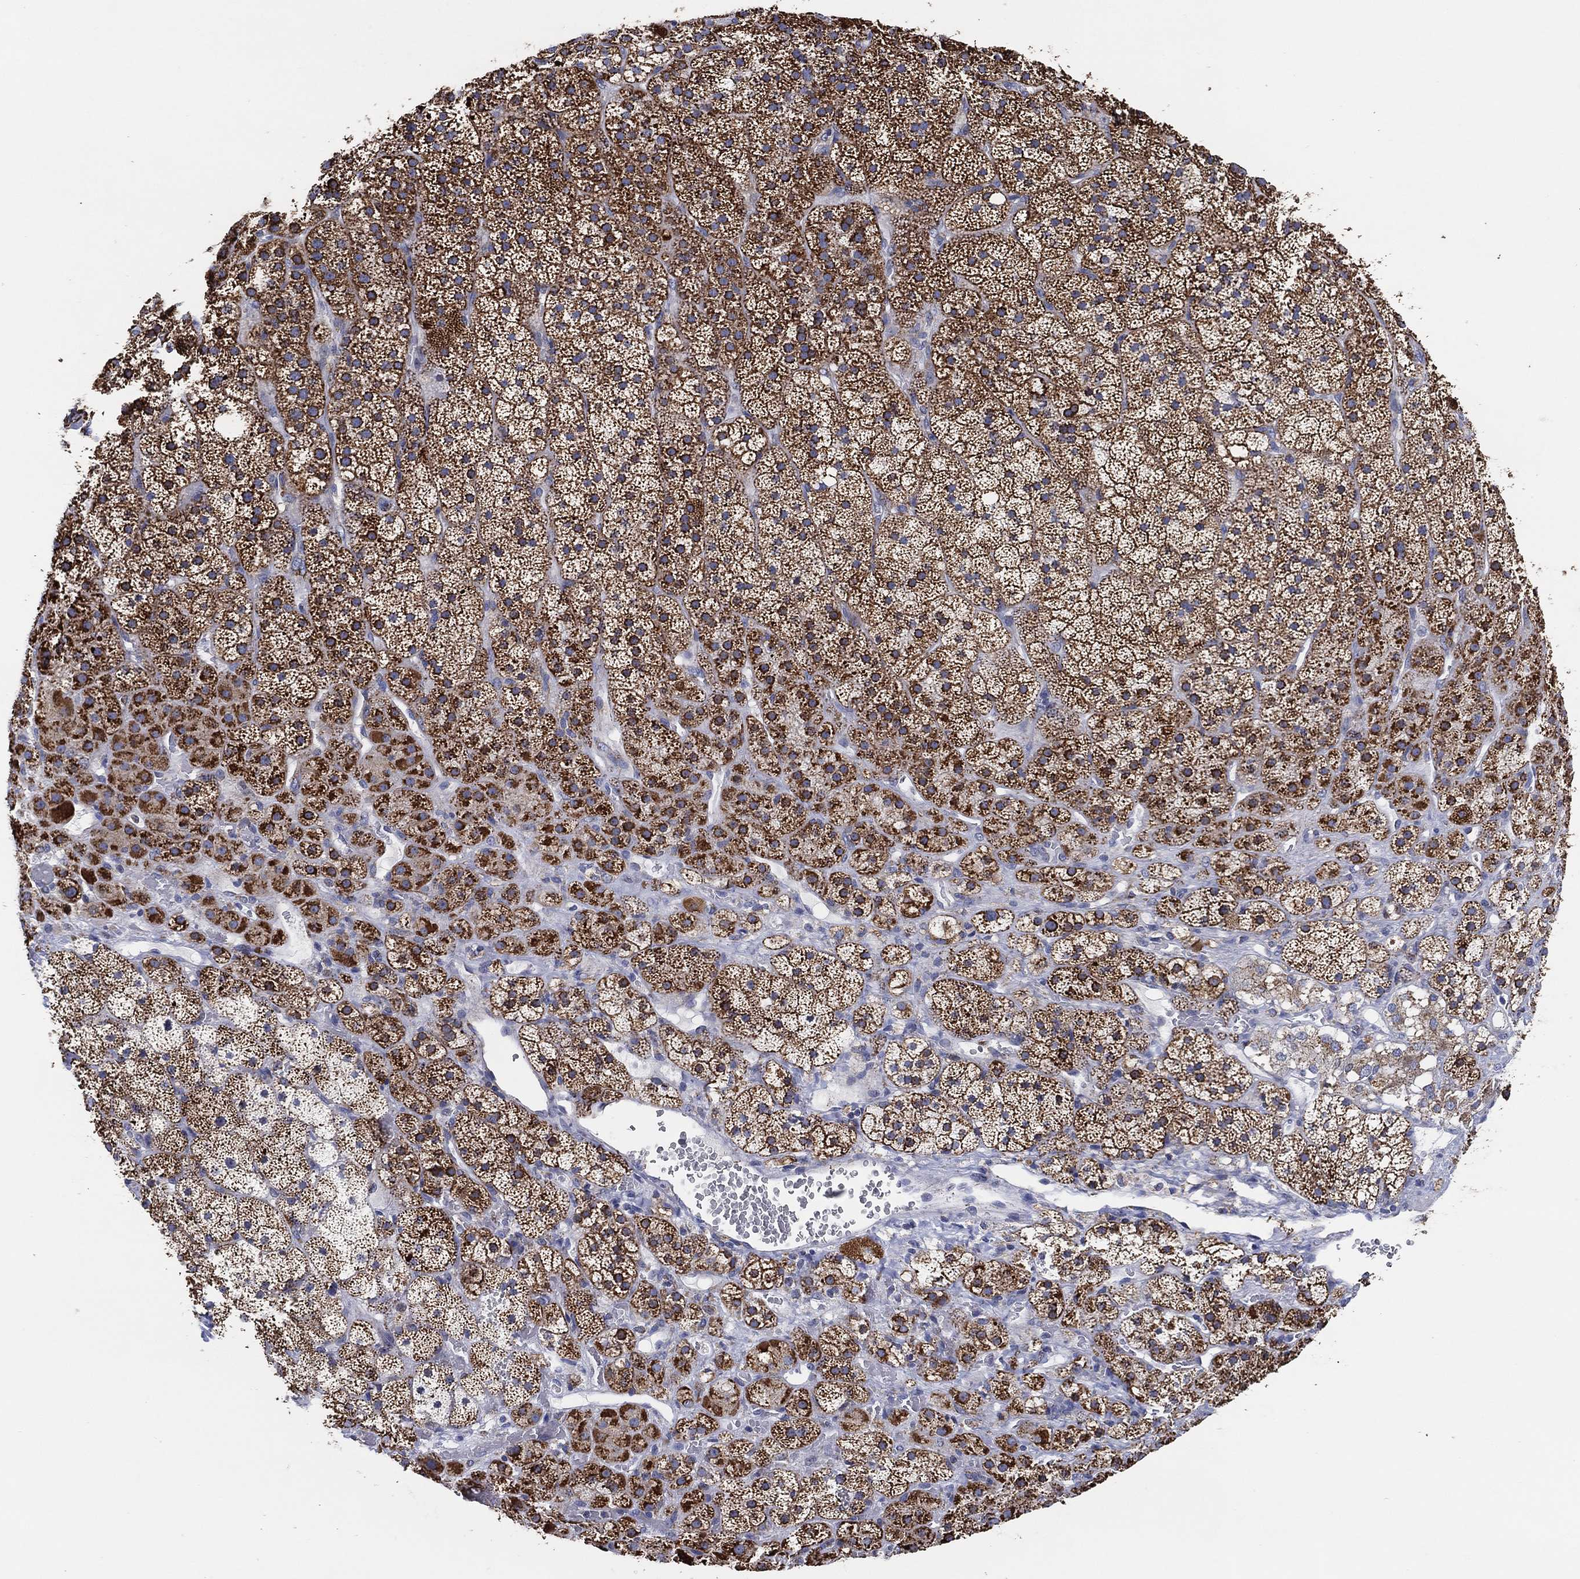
{"staining": {"intensity": "strong", "quantity": ">75%", "location": "cytoplasmic/membranous"}, "tissue": "adrenal gland", "cell_type": "Glandular cells", "image_type": "normal", "snomed": [{"axis": "morphology", "description": "Normal tissue, NOS"}, {"axis": "topography", "description": "Adrenal gland"}], "caption": "Brown immunohistochemical staining in benign adrenal gland exhibits strong cytoplasmic/membranous staining in about >75% of glandular cells. (DAB (3,3'-diaminobenzidine) IHC with brightfield microscopy, high magnification).", "gene": "GCAT", "patient": {"sex": "male", "age": 57}}